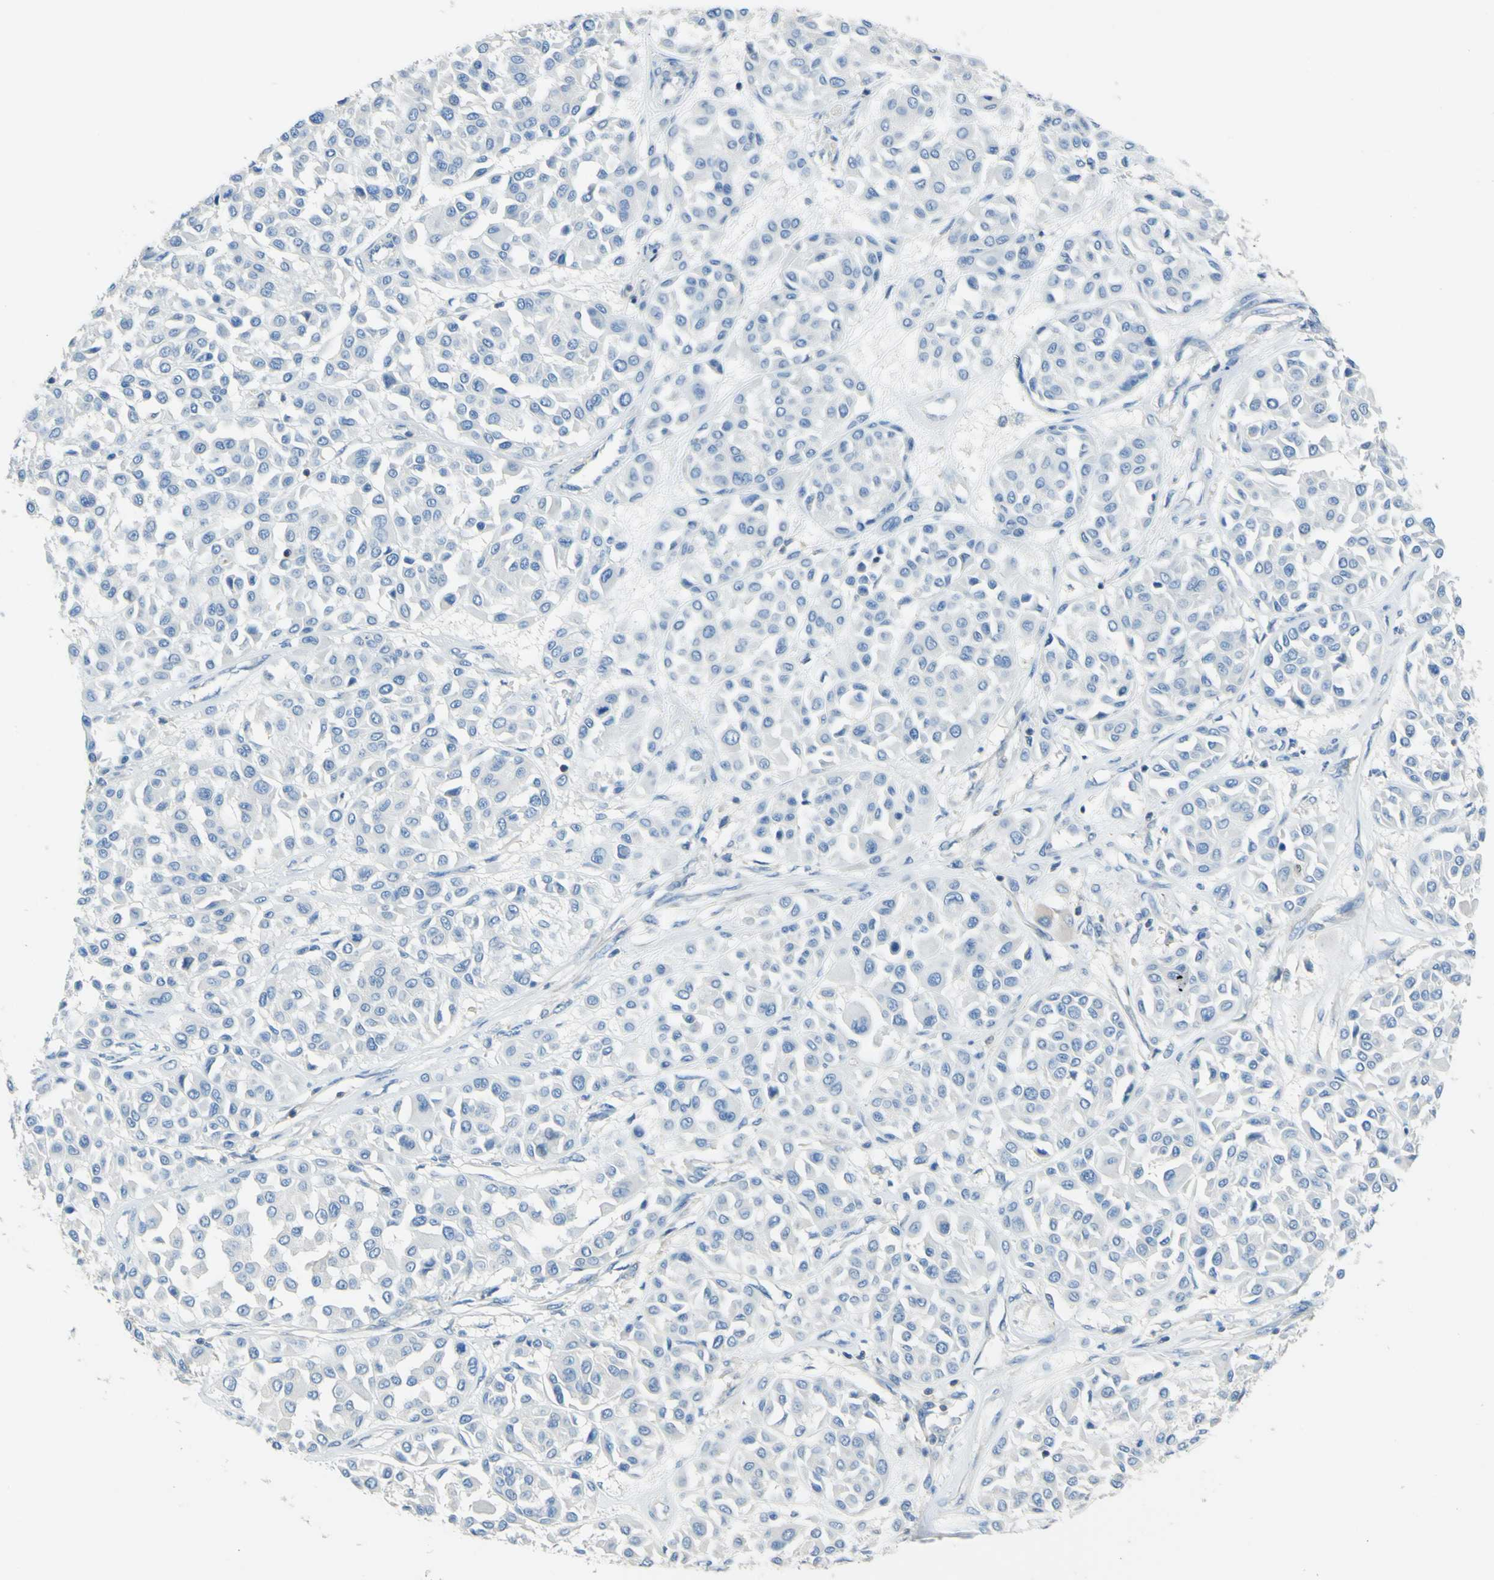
{"staining": {"intensity": "negative", "quantity": "none", "location": "none"}, "tissue": "melanoma", "cell_type": "Tumor cells", "image_type": "cancer", "snomed": [{"axis": "morphology", "description": "Malignant melanoma, Metastatic site"}, {"axis": "topography", "description": "Soft tissue"}], "caption": "This is an immunohistochemistry (IHC) image of malignant melanoma (metastatic site). There is no positivity in tumor cells.", "gene": "OGN", "patient": {"sex": "male", "age": 41}}